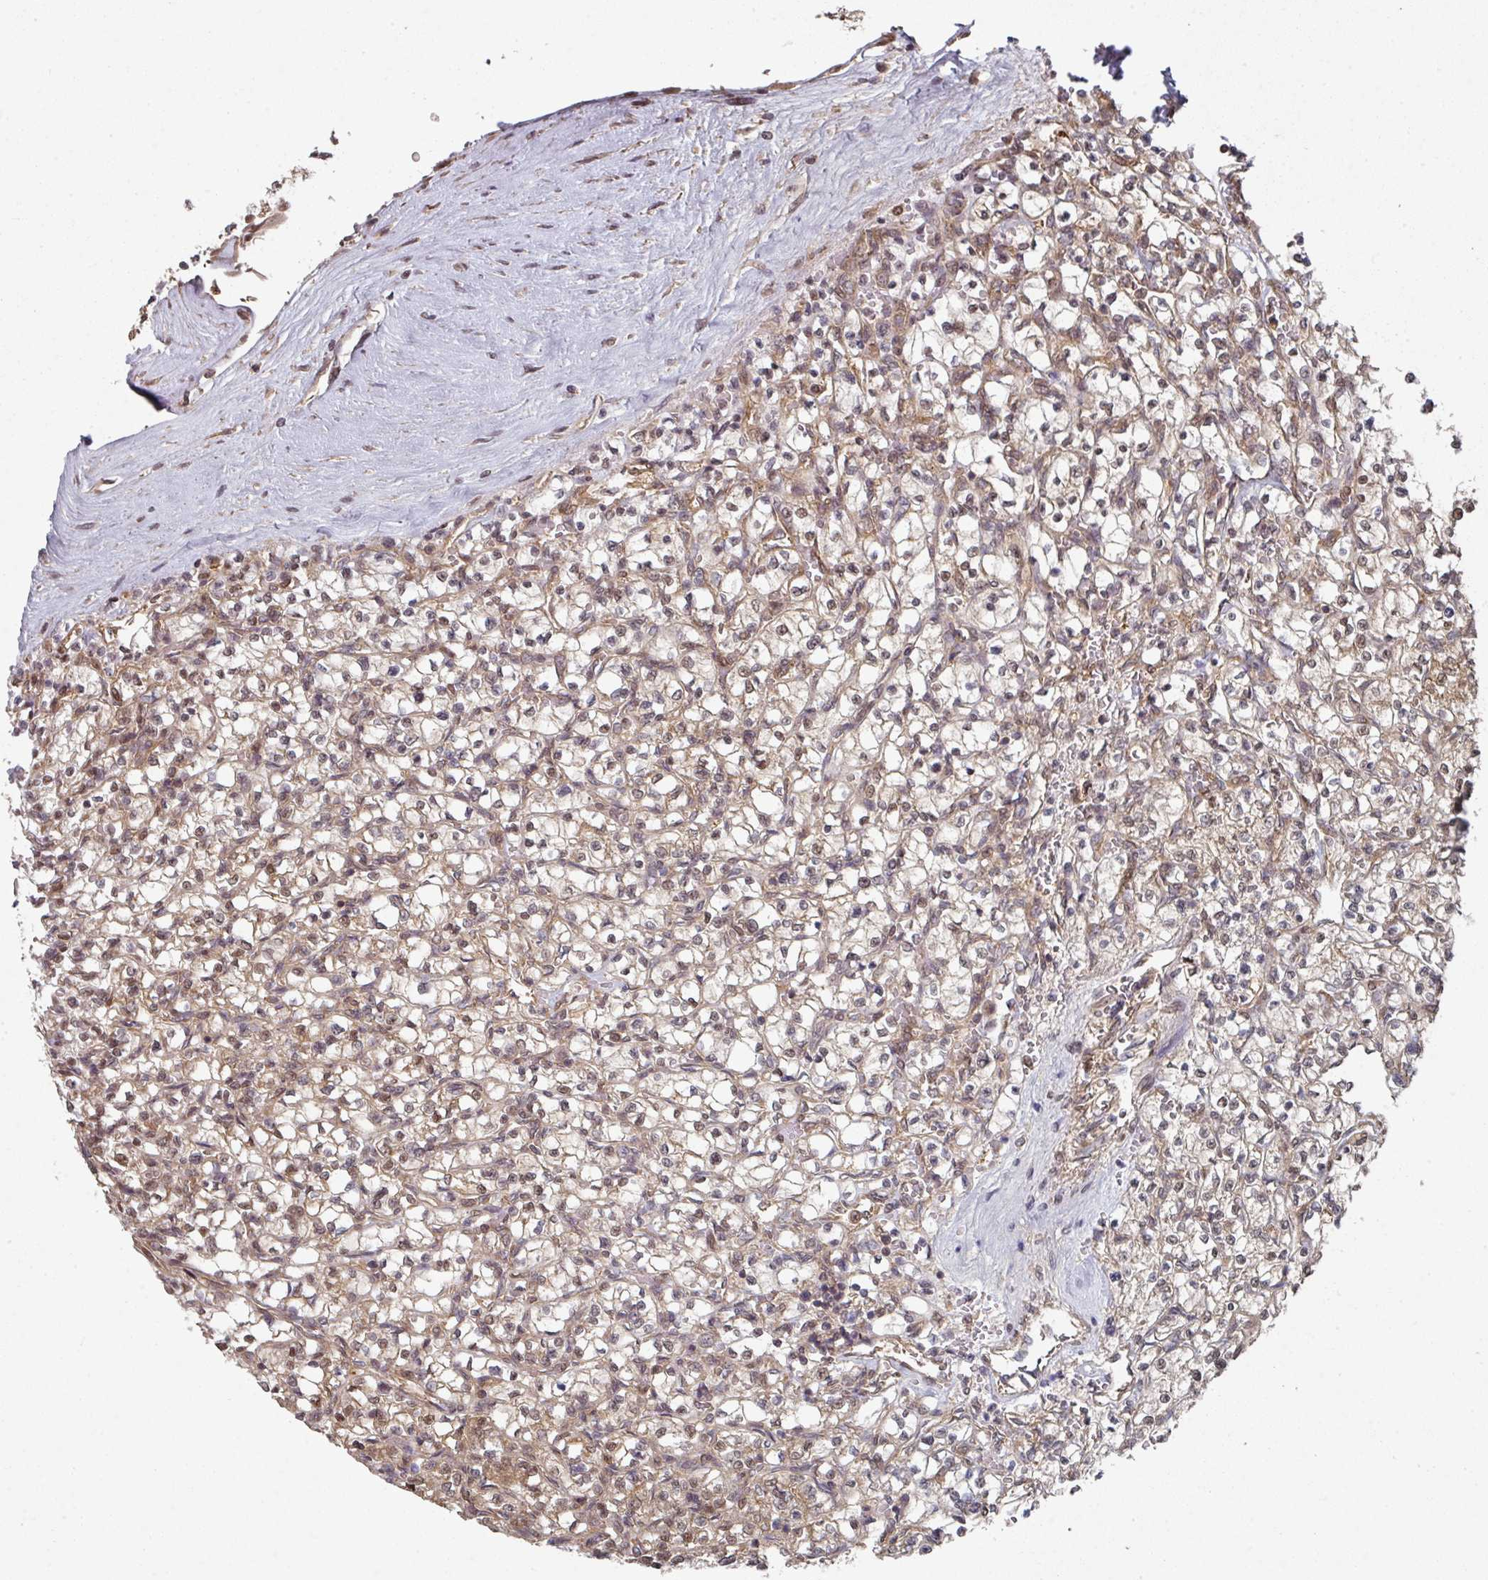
{"staining": {"intensity": "weak", "quantity": ">75%", "location": "cytoplasmic/membranous,nuclear"}, "tissue": "renal cancer", "cell_type": "Tumor cells", "image_type": "cancer", "snomed": [{"axis": "morphology", "description": "Adenocarcinoma, NOS"}, {"axis": "topography", "description": "Kidney"}], "caption": "IHC (DAB) staining of human renal cancer (adenocarcinoma) reveals weak cytoplasmic/membranous and nuclear protein positivity in approximately >75% of tumor cells.", "gene": "PSME3IP1", "patient": {"sex": "female", "age": 64}}